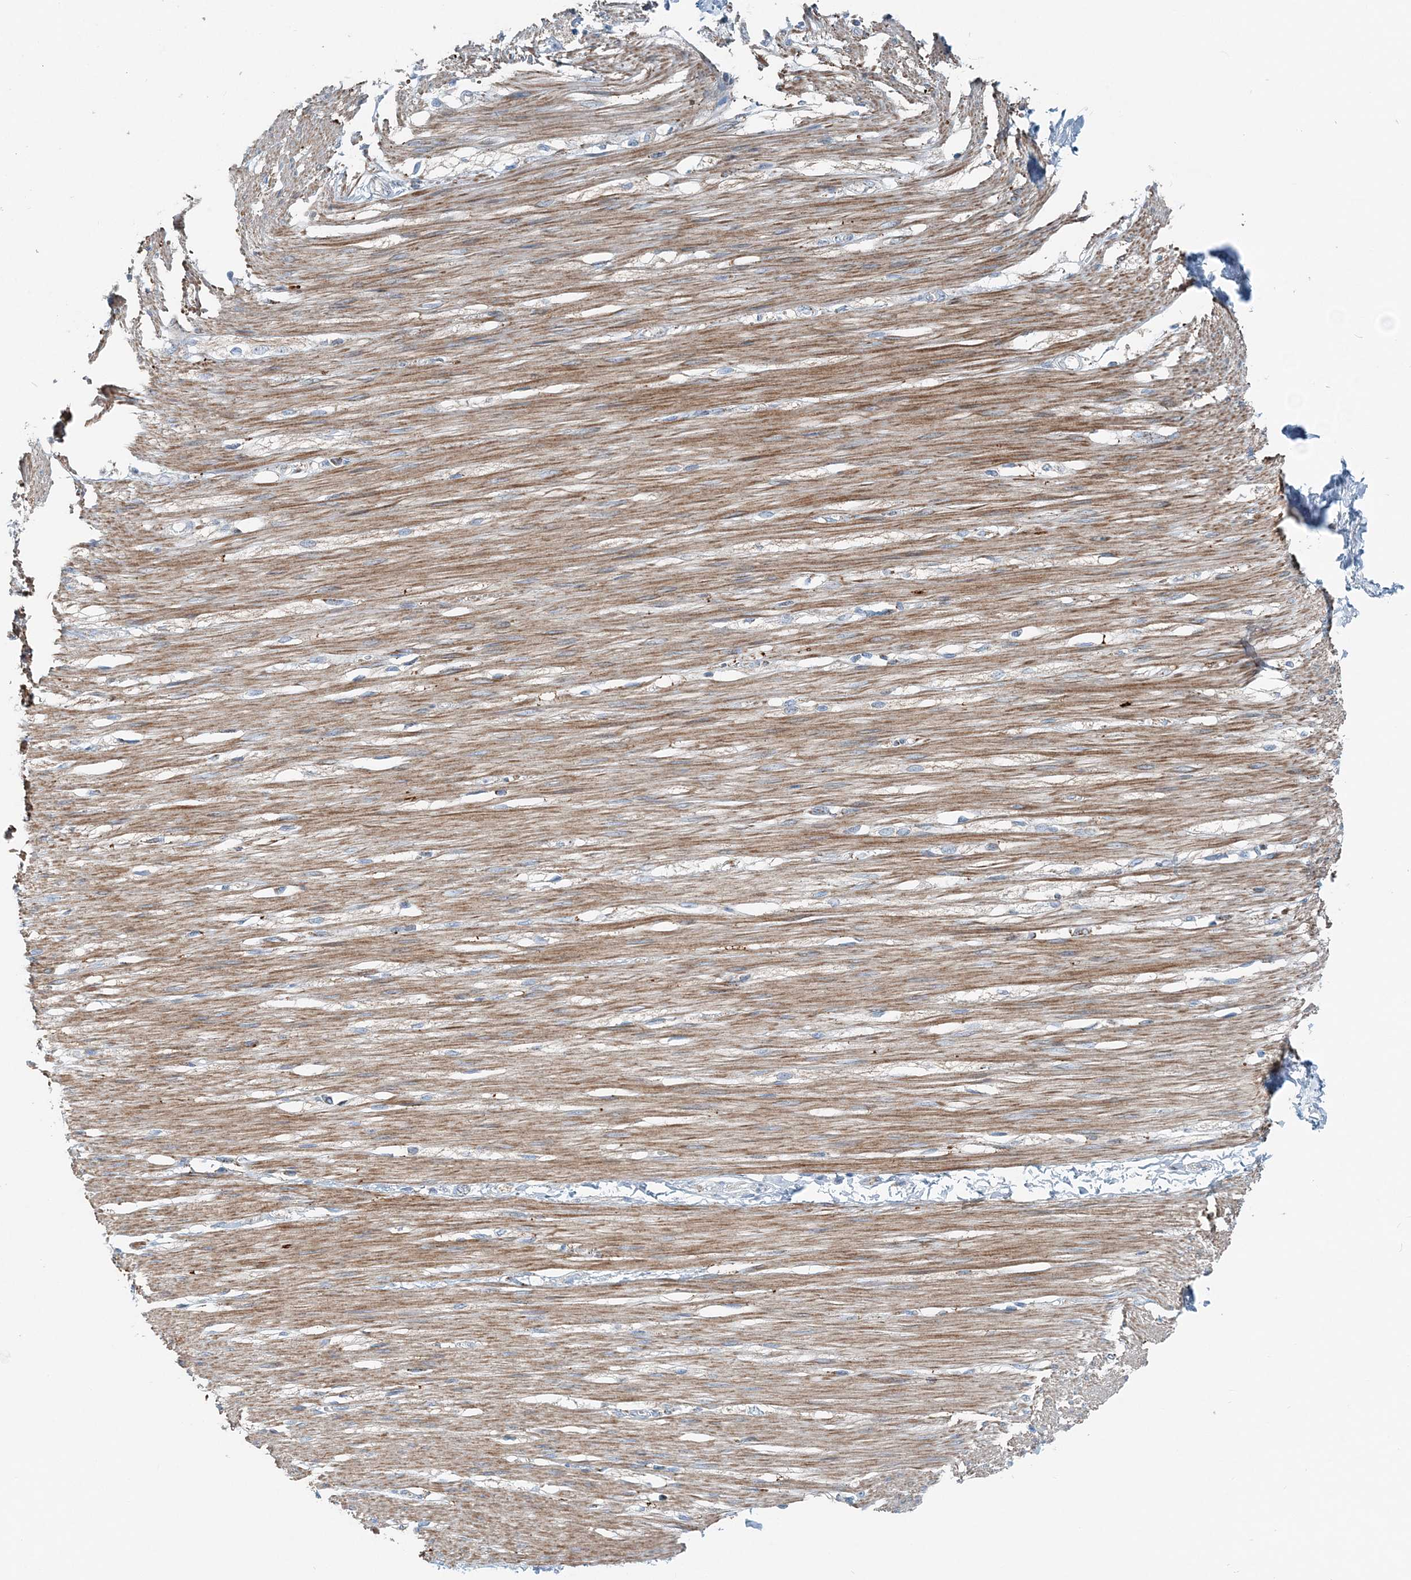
{"staining": {"intensity": "moderate", "quantity": ">75%", "location": "cytoplasmic/membranous"}, "tissue": "smooth muscle", "cell_type": "Smooth muscle cells", "image_type": "normal", "snomed": [{"axis": "morphology", "description": "Normal tissue, NOS"}, {"axis": "morphology", "description": "Adenocarcinoma, NOS"}, {"axis": "topography", "description": "Colon"}, {"axis": "topography", "description": "Peripheral nerve tissue"}], "caption": "DAB (3,3'-diaminobenzidine) immunohistochemical staining of benign smooth muscle reveals moderate cytoplasmic/membranous protein positivity in approximately >75% of smooth muscle cells.", "gene": "INTU", "patient": {"sex": "male", "age": 14}}